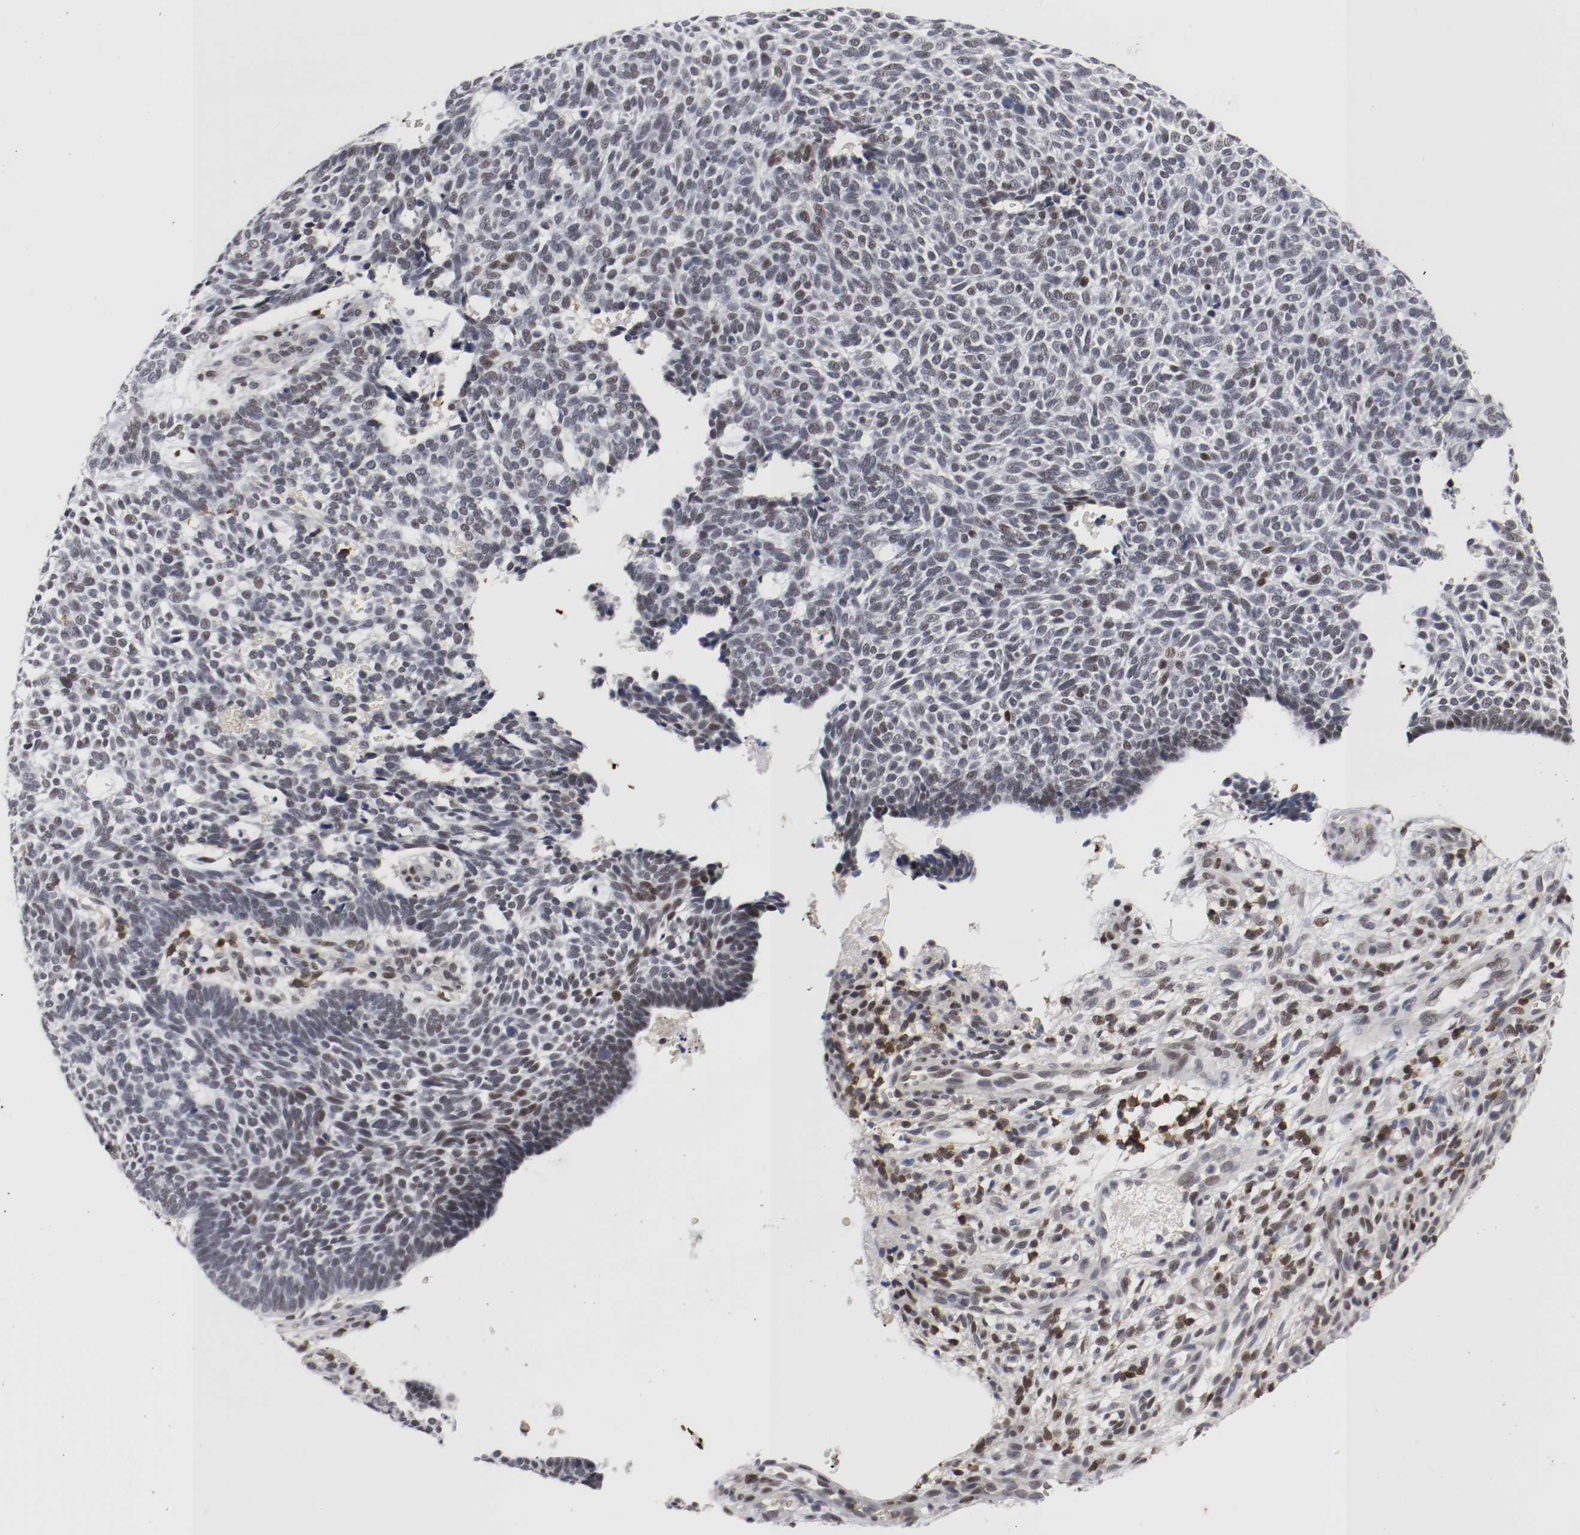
{"staining": {"intensity": "weak", "quantity": "<25%", "location": "nuclear"}, "tissue": "skin cancer", "cell_type": "Tumor cells", "image_type": "cancer", "snomed": [{"axis": "morphology", "description": "Normal tissue, NOS"}, {"axis": "morphology", "description": "Basal cell carcinoma"}, {"axis": "topography", "description": "Skin"}], "caption": "Immunohistochemistry (IHC) micrograph of human skin cancer stained for a protein (brown), which demonstrates no expression in tumor cells.", "gene": "JUND", "patient": {"sex": "male", "age": 87}}